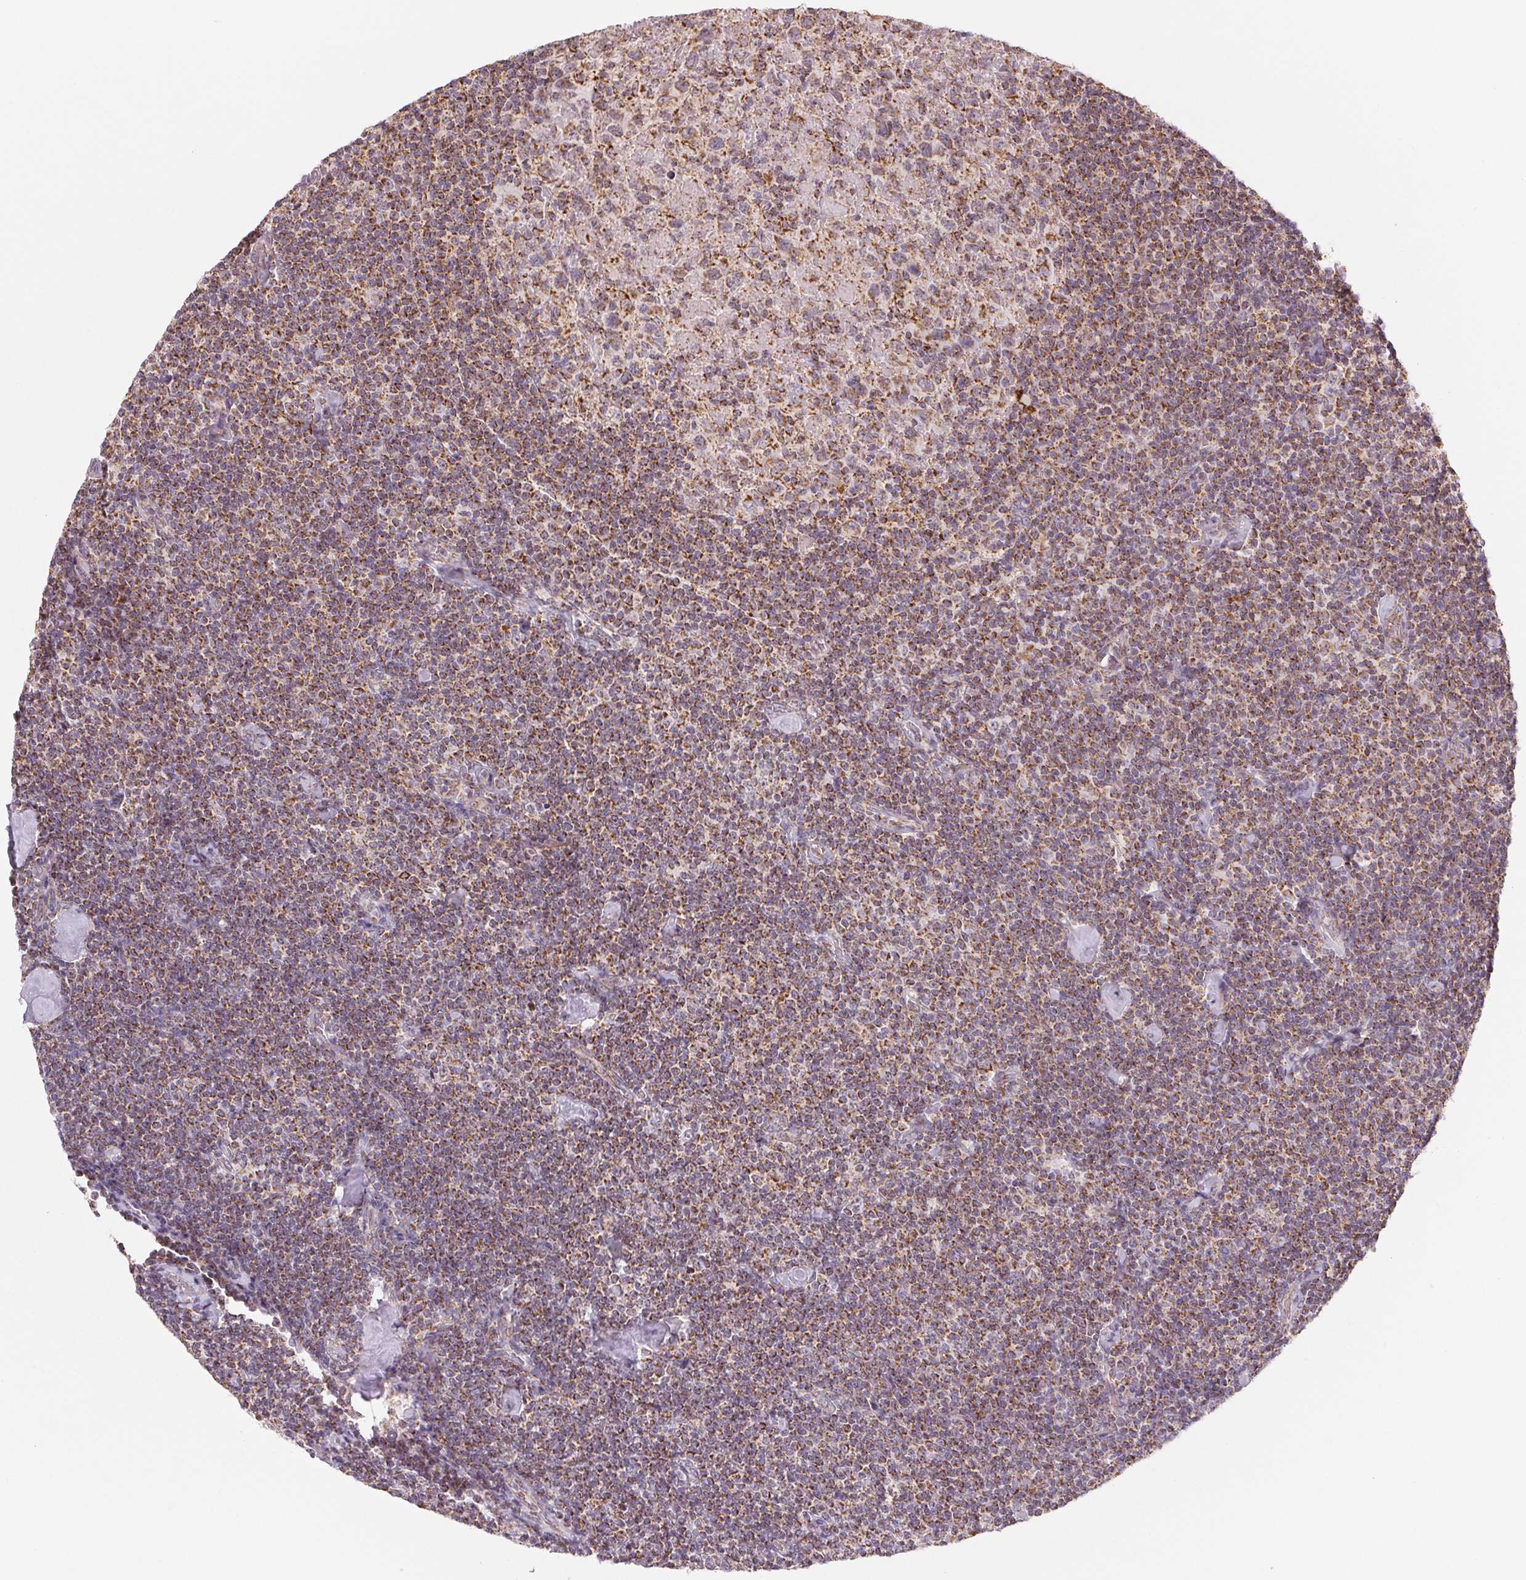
{"staining": {"intensity": "moderate", "quantity": ">75%", "location": "cytoplasmic/membranous"}, "tissue": "lymphoma", "cell_type": "Tumor cells", "image_type": "cancer", "snomed": [{"axis": "morphology", "description": "Malignant lymphoma, non-Hodgkin's type, Low grade"}, {"axis": "topography", "description": "Lymph node"}], "caption": "Malignant lymphoma, non-Hodgkin's type (low-grade) tissue reveals moderate cytoplasmic/membranous staining in approximately >75% of tumor cells, visualized by immunohistochemistry.", "gene": "HINT2", "patient": {"sex": "male", "age": 81}}